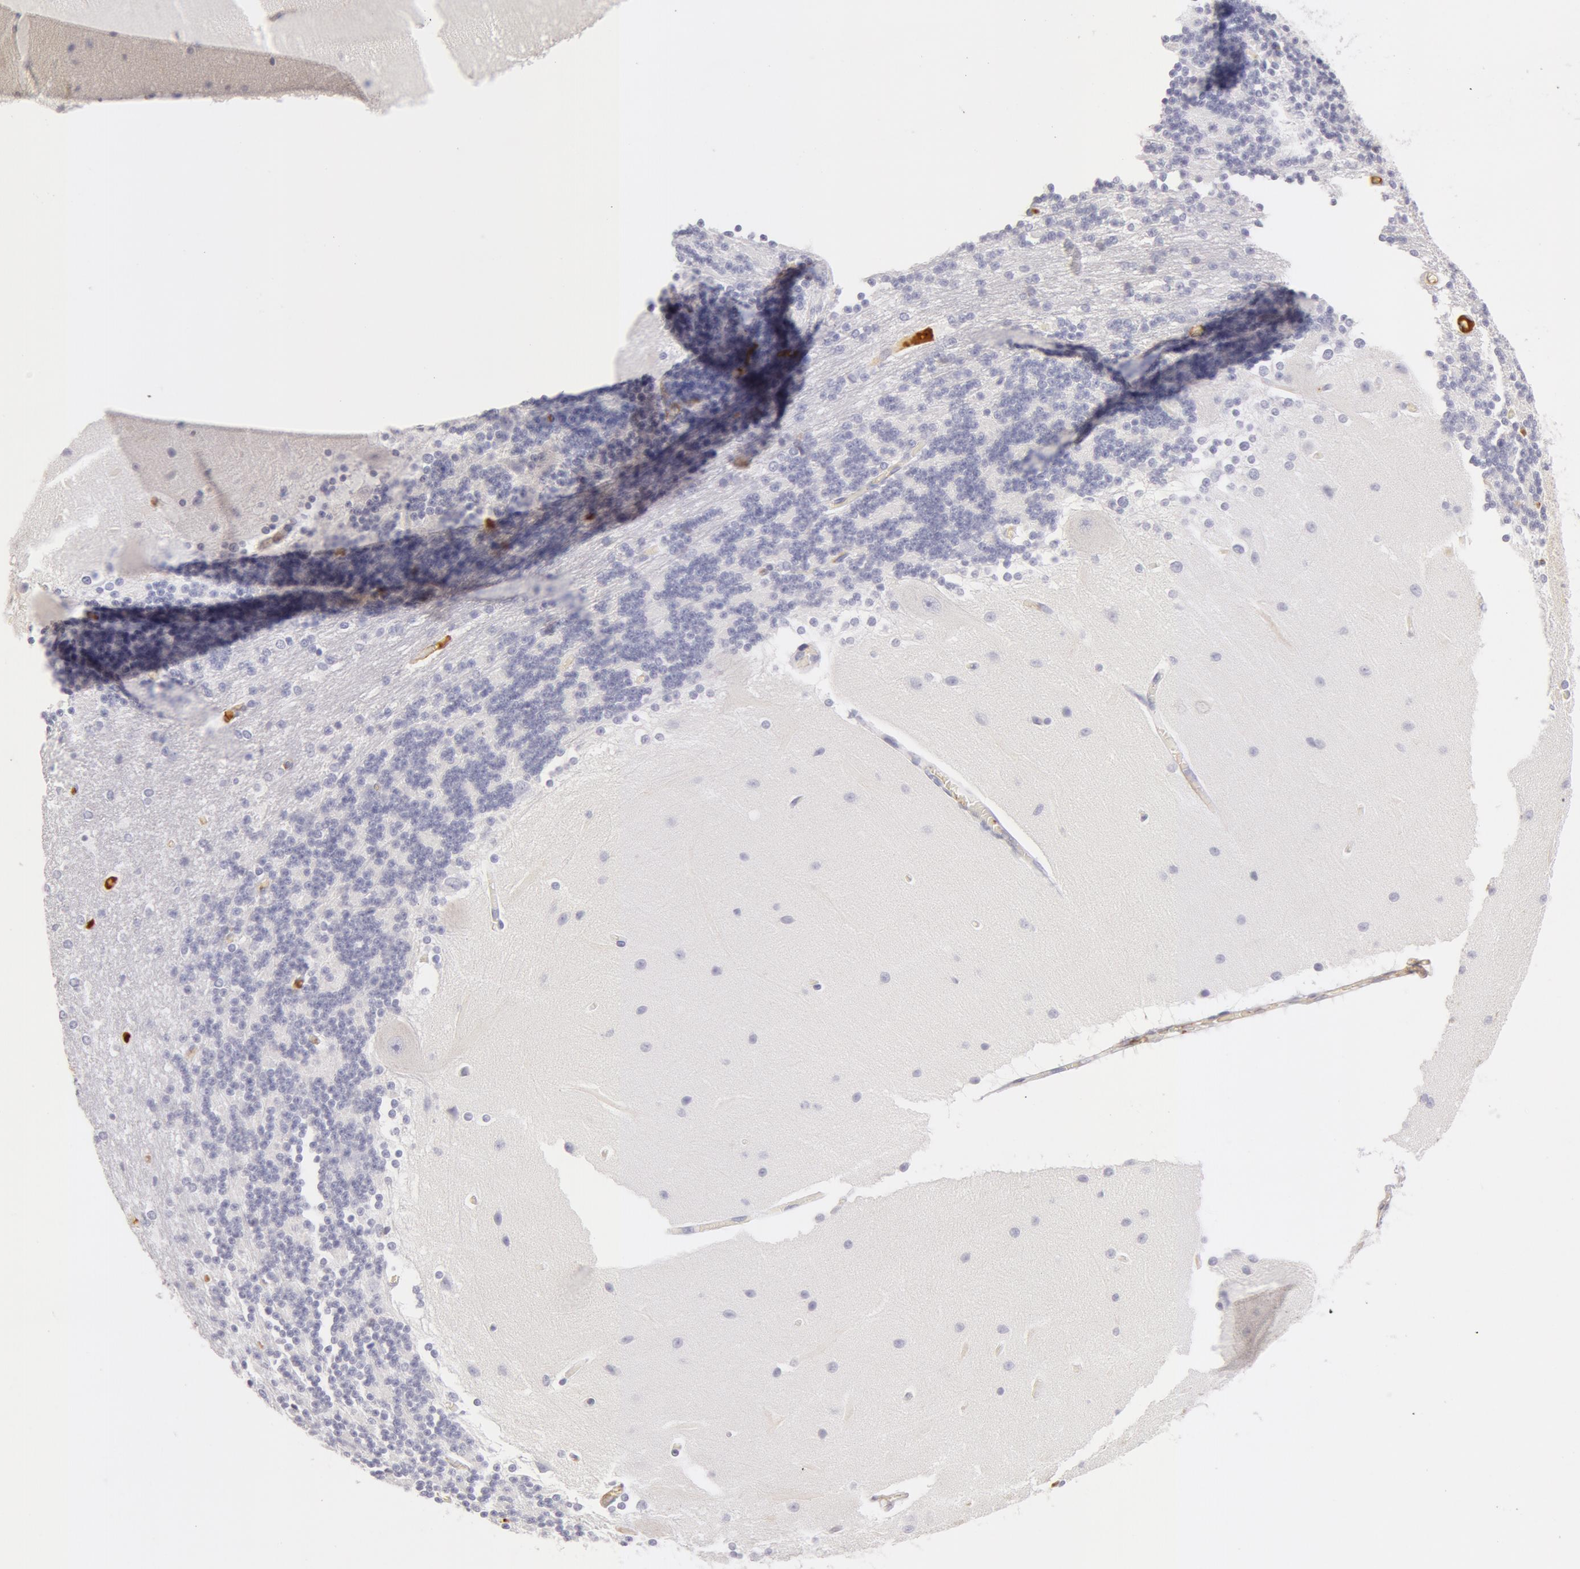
{"staining": {"intensity": "negative", "quantity": "none", "location": "none"}, "tissue": "cerebellum", "cell_type": "Cells in granular layer", "image_type": "normal", "snomed": [{"axis": "morphology", "description": "Normal tissue, NOS"}, {"axis": "topography", "description": "Cerebellum"}], "caption": "The immunohistochemistry image has no significant staining in cells in granular layer of cerebellum. The staining is performed using DAB brown chromogen with nuclei counter-stained in using hematoxylin.", "gene": "AHSG", "patient": {"sex": "female", "age": 54}}